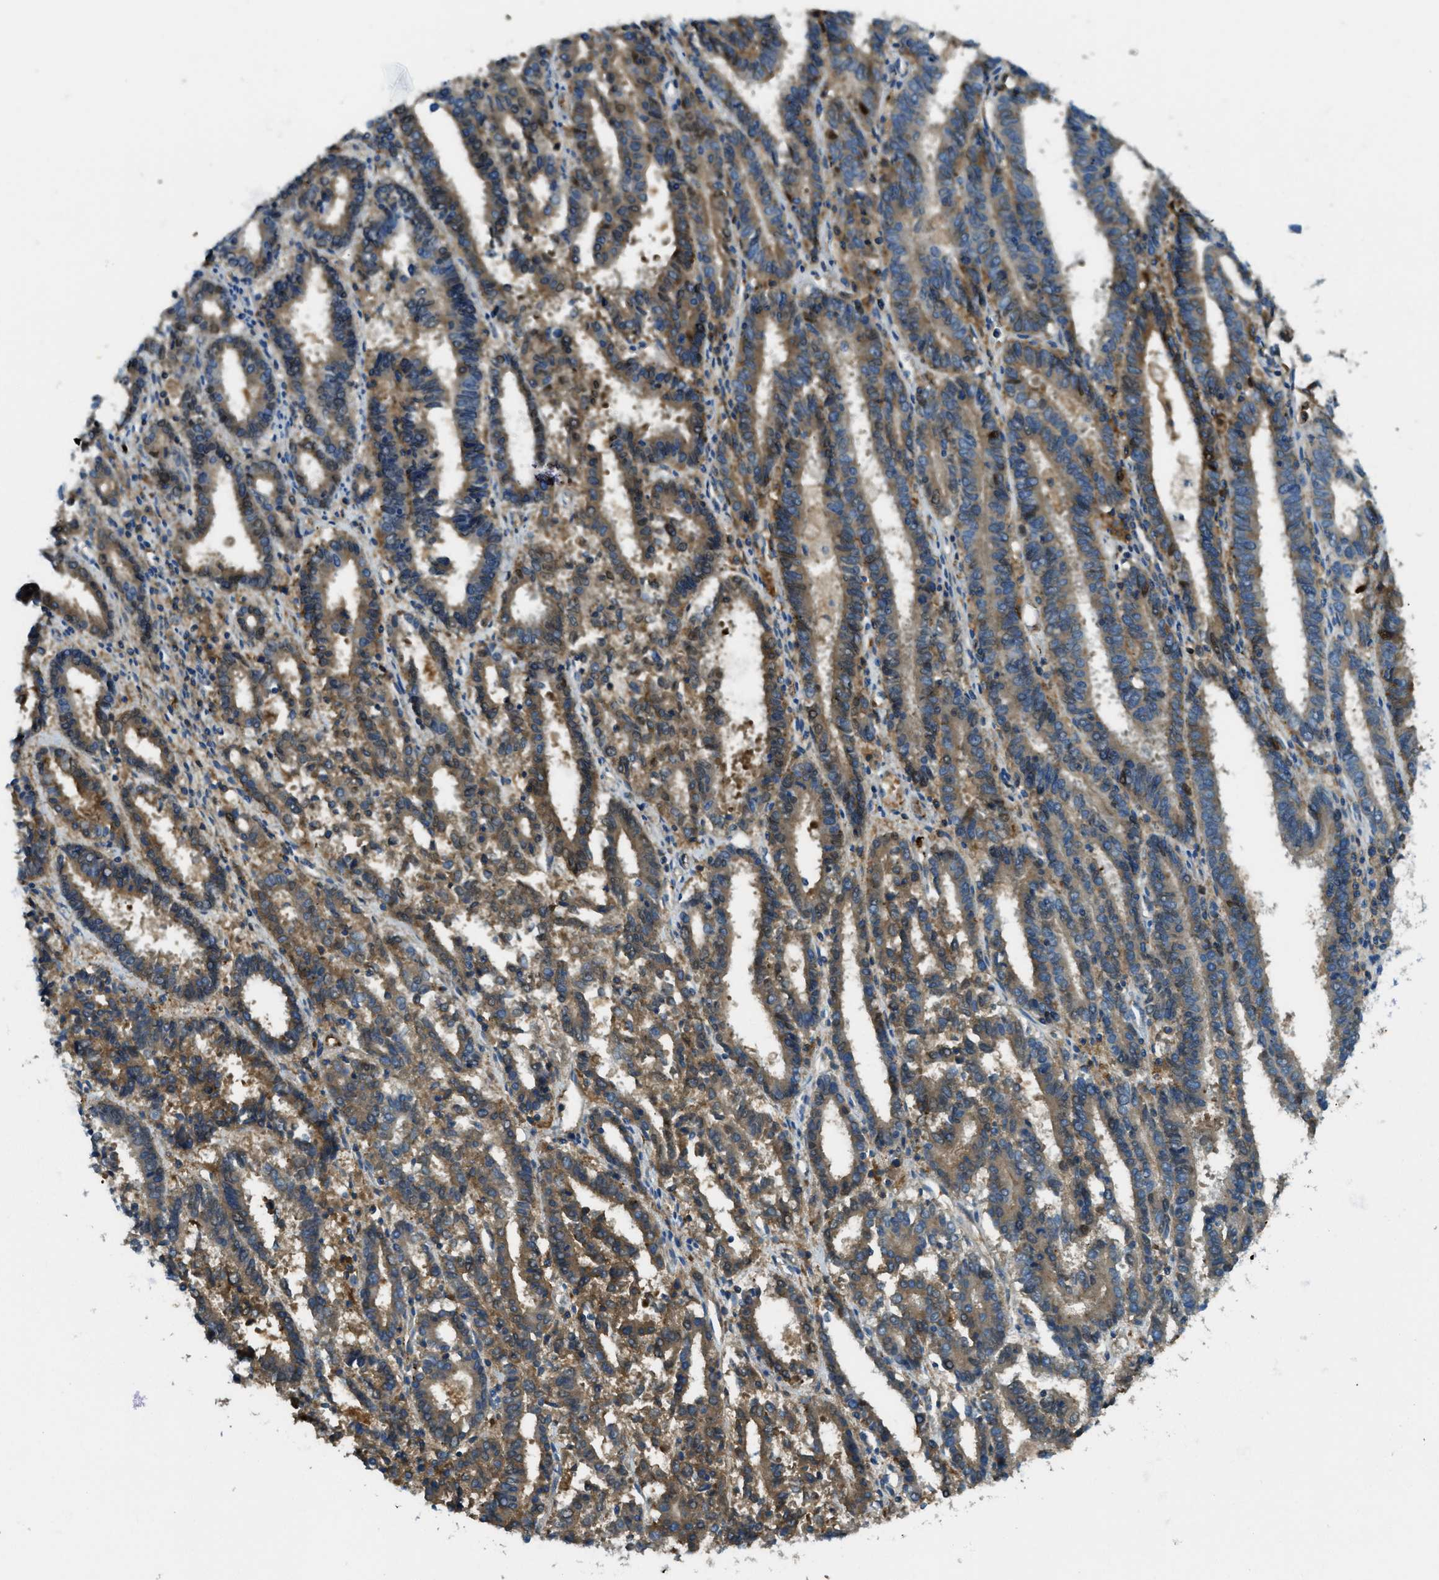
{"staining": {"intensity": "moderate", "quantity": ">75%", "location": "cytoplasmic/membranous"}, "tissue": "endometrial cancer", "cell_type": "Tumor cells", "image_type": "cancer", "snomed": [{"axis": "morphology", "description": "Adenocarcinoma, NOS"}, {"axis": "topography", "description": "Uterus"}], "caption": "Moderate cytoplasmic/membranous positivity for a protein is present in approximately >75% of tumor cells of endometrial cancer (adenocarcinoma) using immunohistochemistry.", "gene": "TRIM59", "patient": {"sex": "female", "age": 83}}